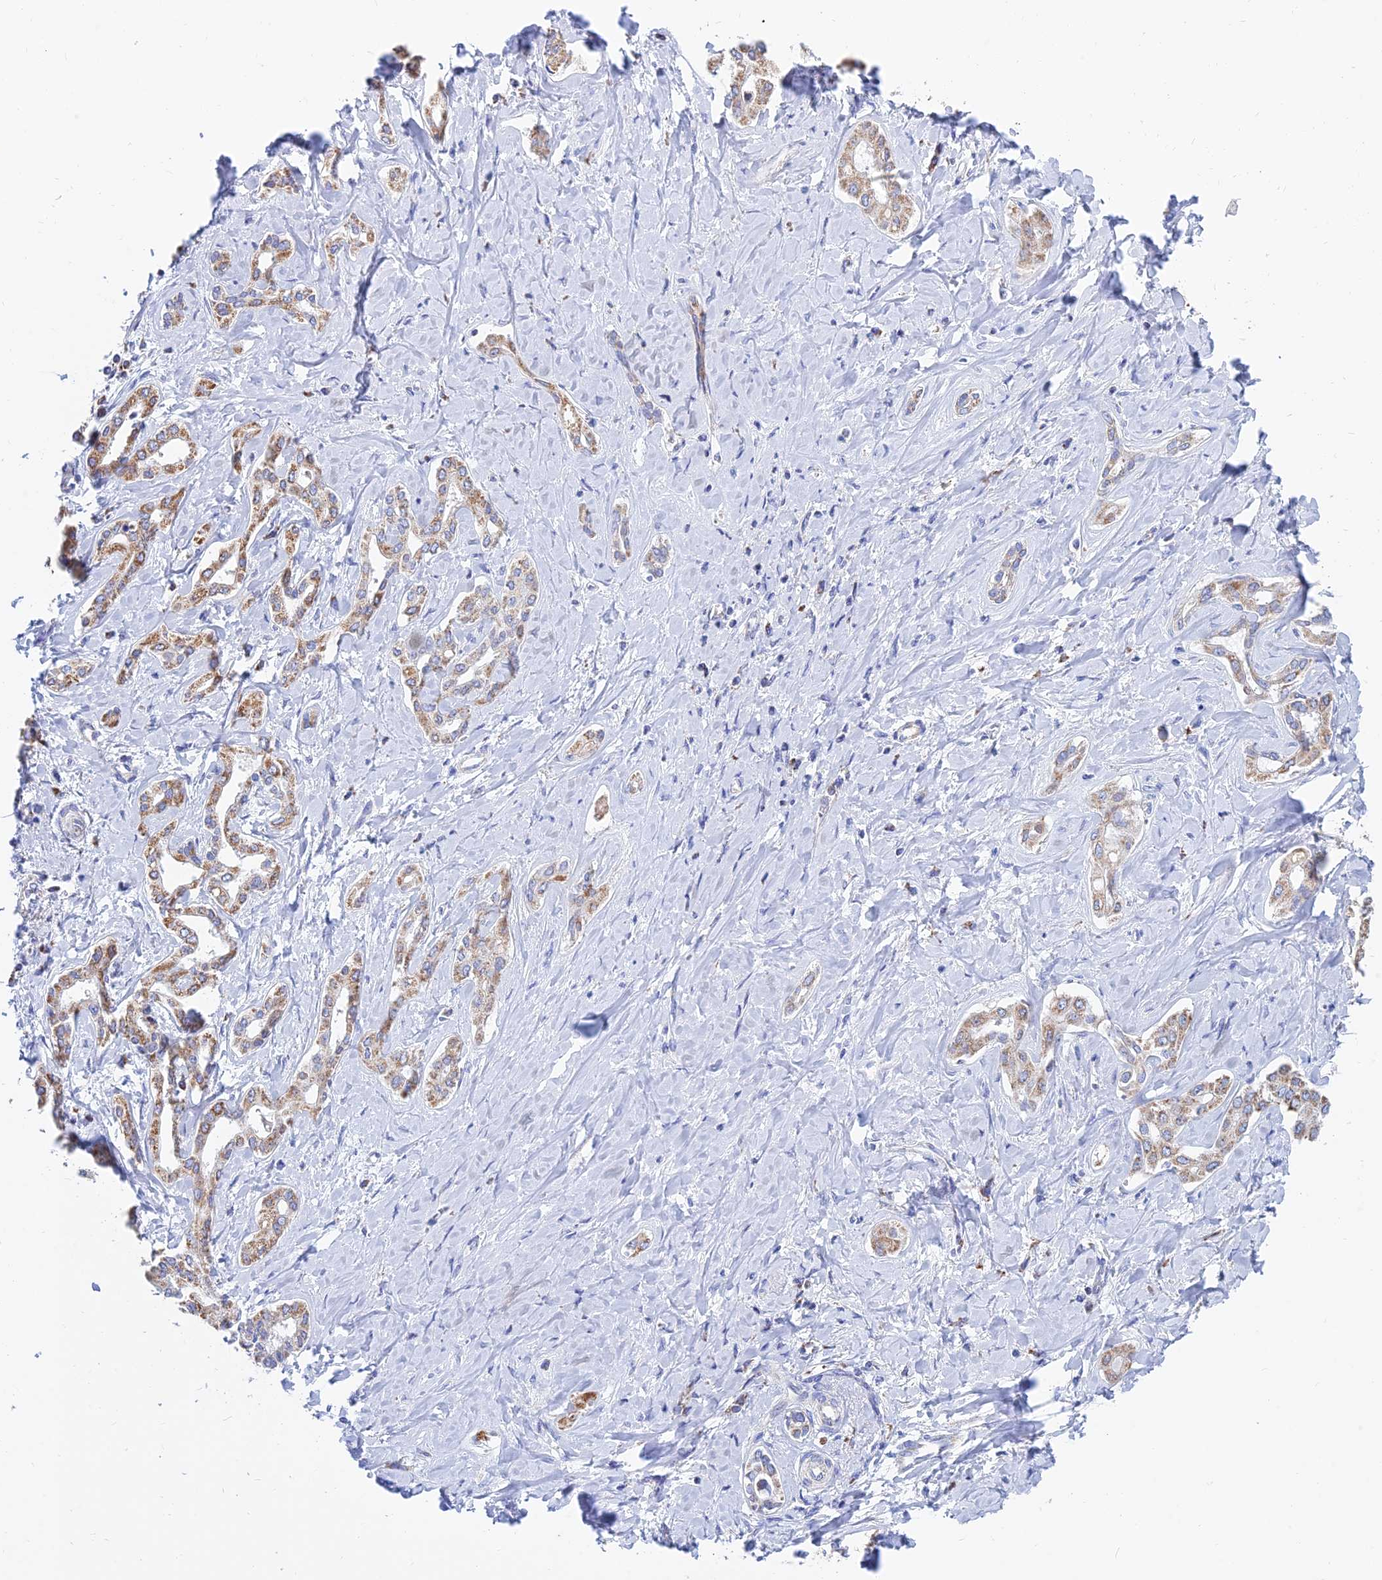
{"staining": {"intensity": "moderate", "quantity": "25%-75%", "location": "cytoplasmic/membranous"}, "tissue": "liver cancer", "cell_type": "Tumor cells", "image_type": "cancer", "snomed": [{"axis": "morphology", "description": "Cholangiocarcinoma"}, {"axis": "topography", "description": "Liver"}], "caption": "High-power microscopy captured an immunohistochemistry (IHC) histopathology image of cholangiocarcinoma (liver), revealing moderate cytoplasmic/membranous staining in approximately 25%-75% of tumor cells.", "gene": "MGST1", "patient": {"sex": "female", "age": 77}}